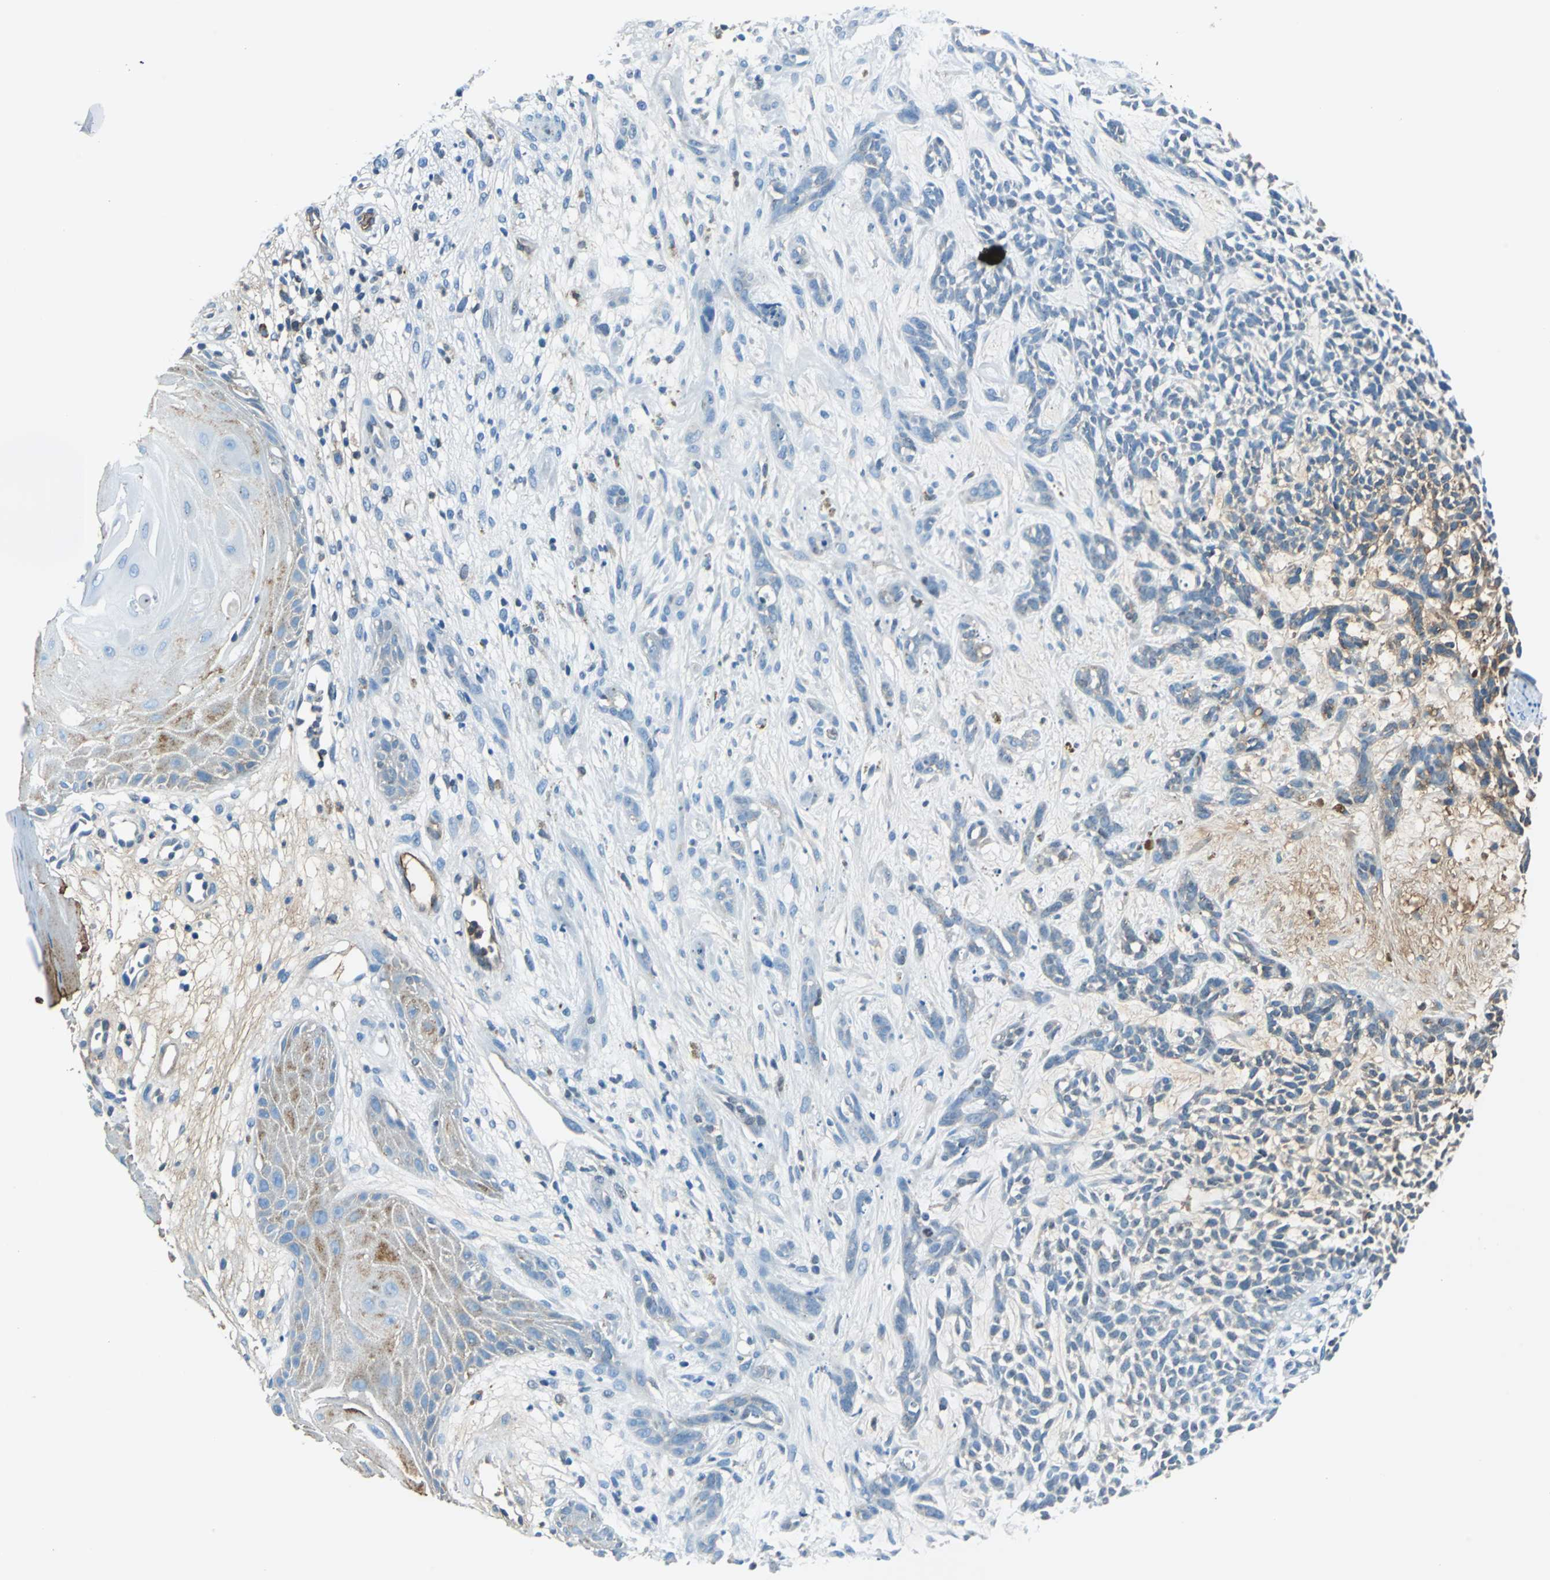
{"staining": {"intensity": "weak", "quantity": "<25%", "location": "cytoplasmic/membranous"}, "tissue": "skin cancer", "cell_type": "Tumor cells", "image_type": "cancer", "snomed": [{"axis": "morphology", "description": "Basal cell carcinoma"}, {"axis": "topography", "description": "Skin"}], "caption": "The micrograph shows no staining of tumor cells in skin basal cell carcinoma. Nuclei are stained in blue.", "gene": "ALB", "patient": {"sex": "female", "age": 84}}